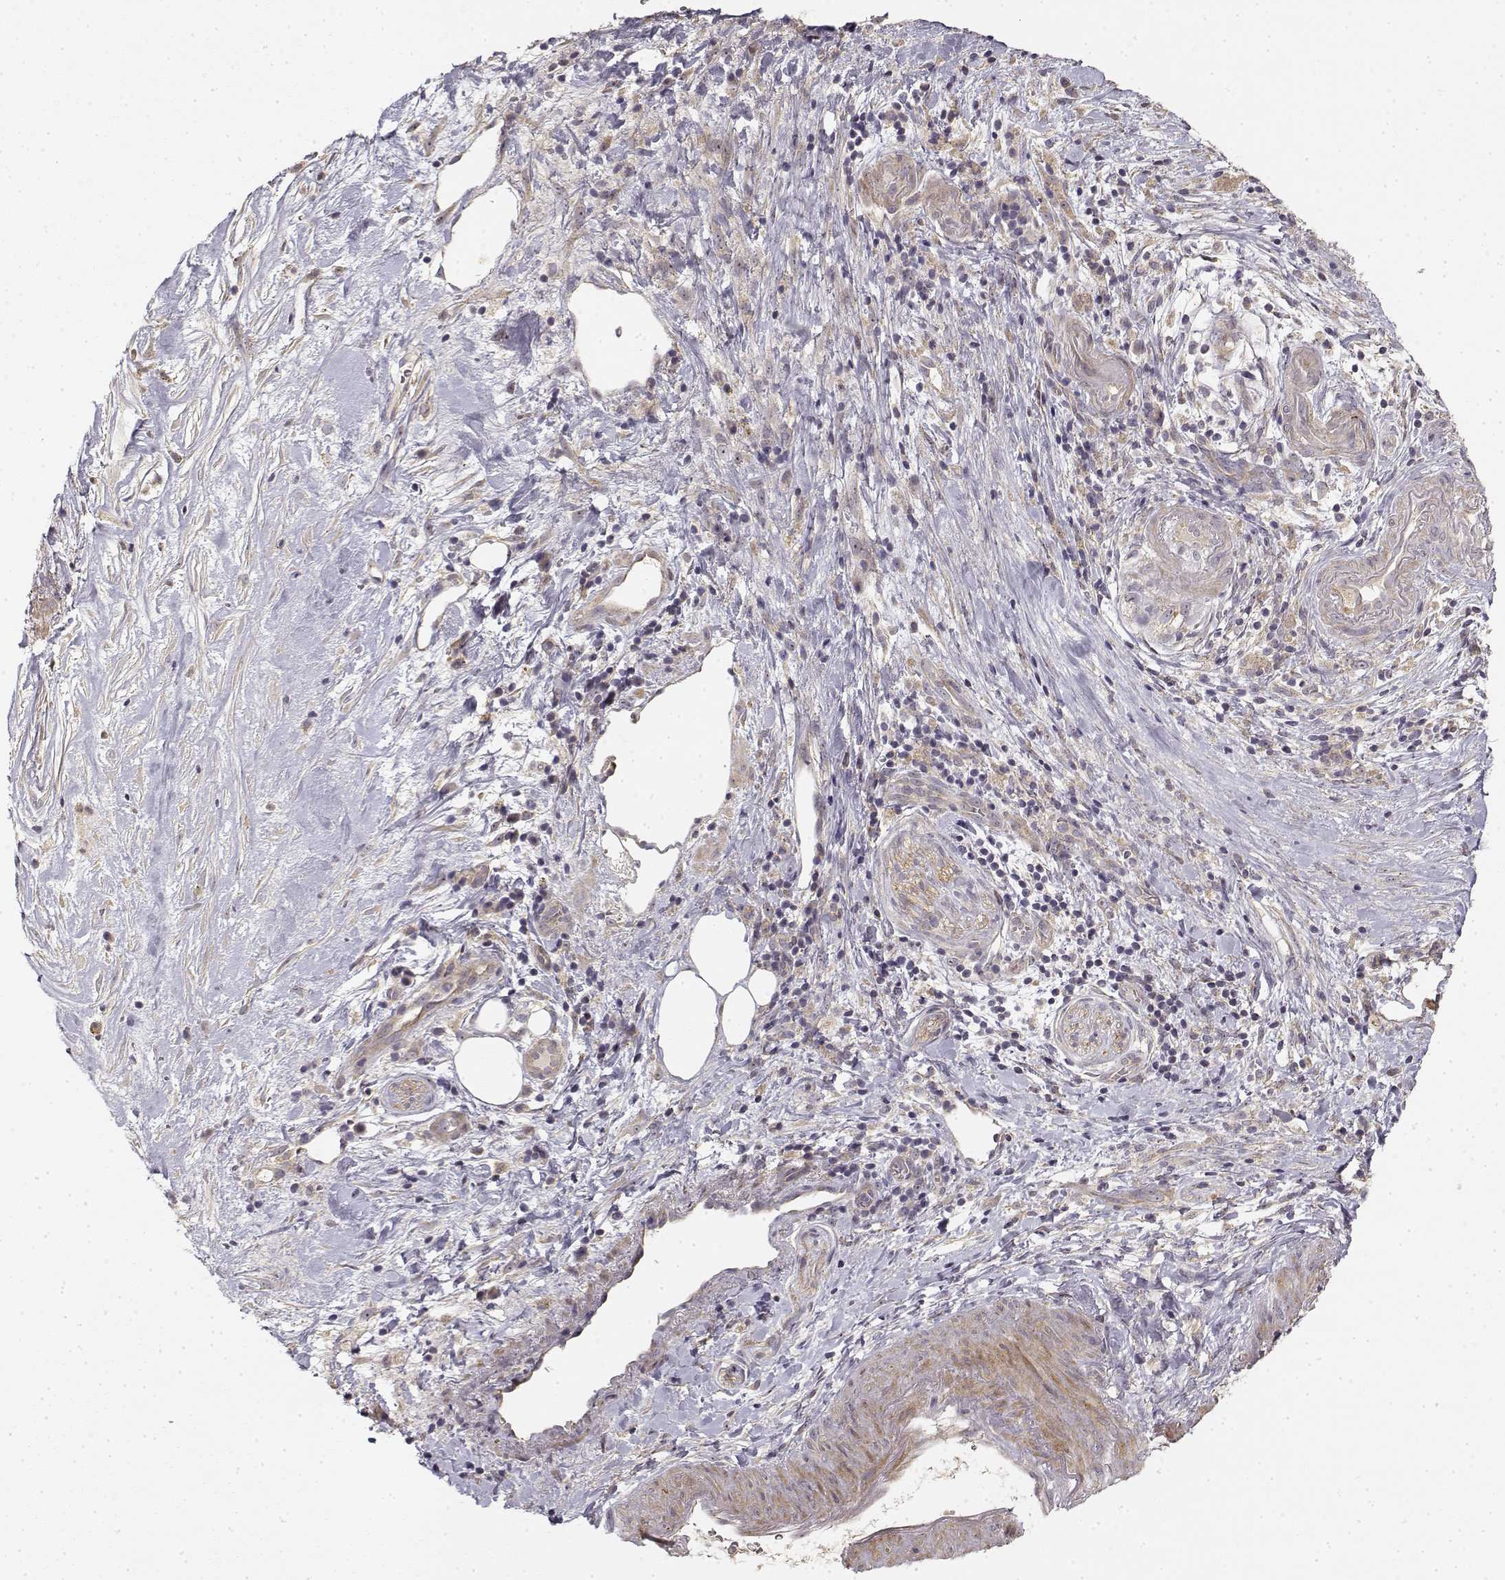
{"staining": {"intensity": "negative", "quantity": "none", "location": "none"}, "tissue": "pancreatic cancer", "cell_type": "Tumor cells", "image_type": "cancer", "snomed": [{"axis": "morphology", "description": "Adenocarcinoma, NOS"}, {"axis": "topography", "description": "Pancreas"}], "caption": "High magnification brightfield microscopy of pancreatic cancer stained with DAB (3,3'-diaminobenzidine) (brown) and counterstained with hematoxylin (blue): tumor cells show no significant staining.", "gene": "MED12L", "patient": {"sex": "male", "age": 44}}